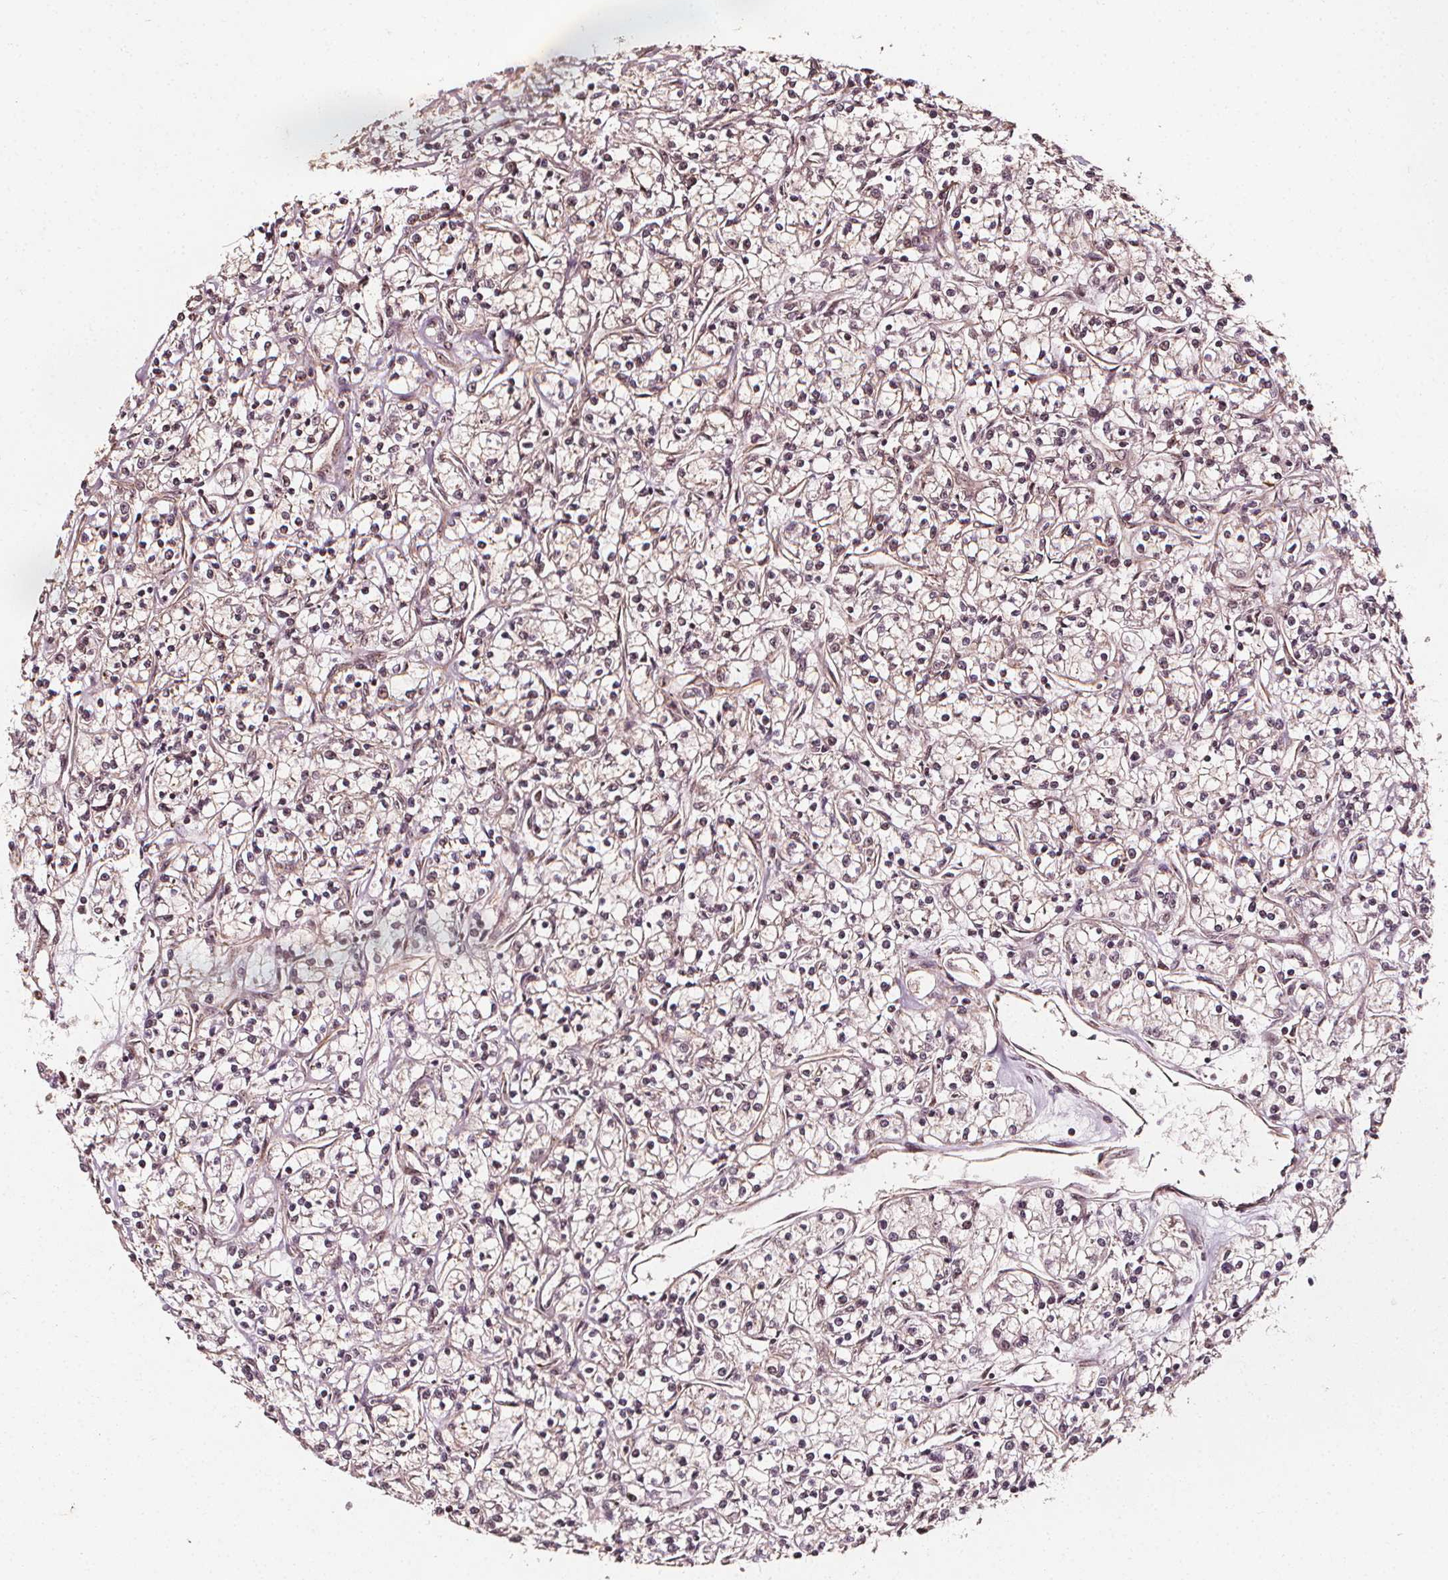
{"staining": {"intensity": "weak", "quantity": "25%-75%", "location": "cytoplasmic/membranous,nuclear"}, "tissue": "renal cancer", "cell_type": "Tumor cells", "image_type": "cancer", "snomed": [{"axis": "morphology", "description": "Adenocarcinoma, NOS"}, {"axis": "topography", "description": "Kidney"}], "caption": "A low amount of weak cytoplasmic/membranous and nuclear expression is present in approximately 25%-75% of tumor cells in adenocarcinoma (renal) tissue. (DAB (3,3'-diaminobenzidine) = brown stain, brightfield microscopy at high magnification).", "gene": "EXOSC9", "patient": {"sex": "female", "age": 59}}